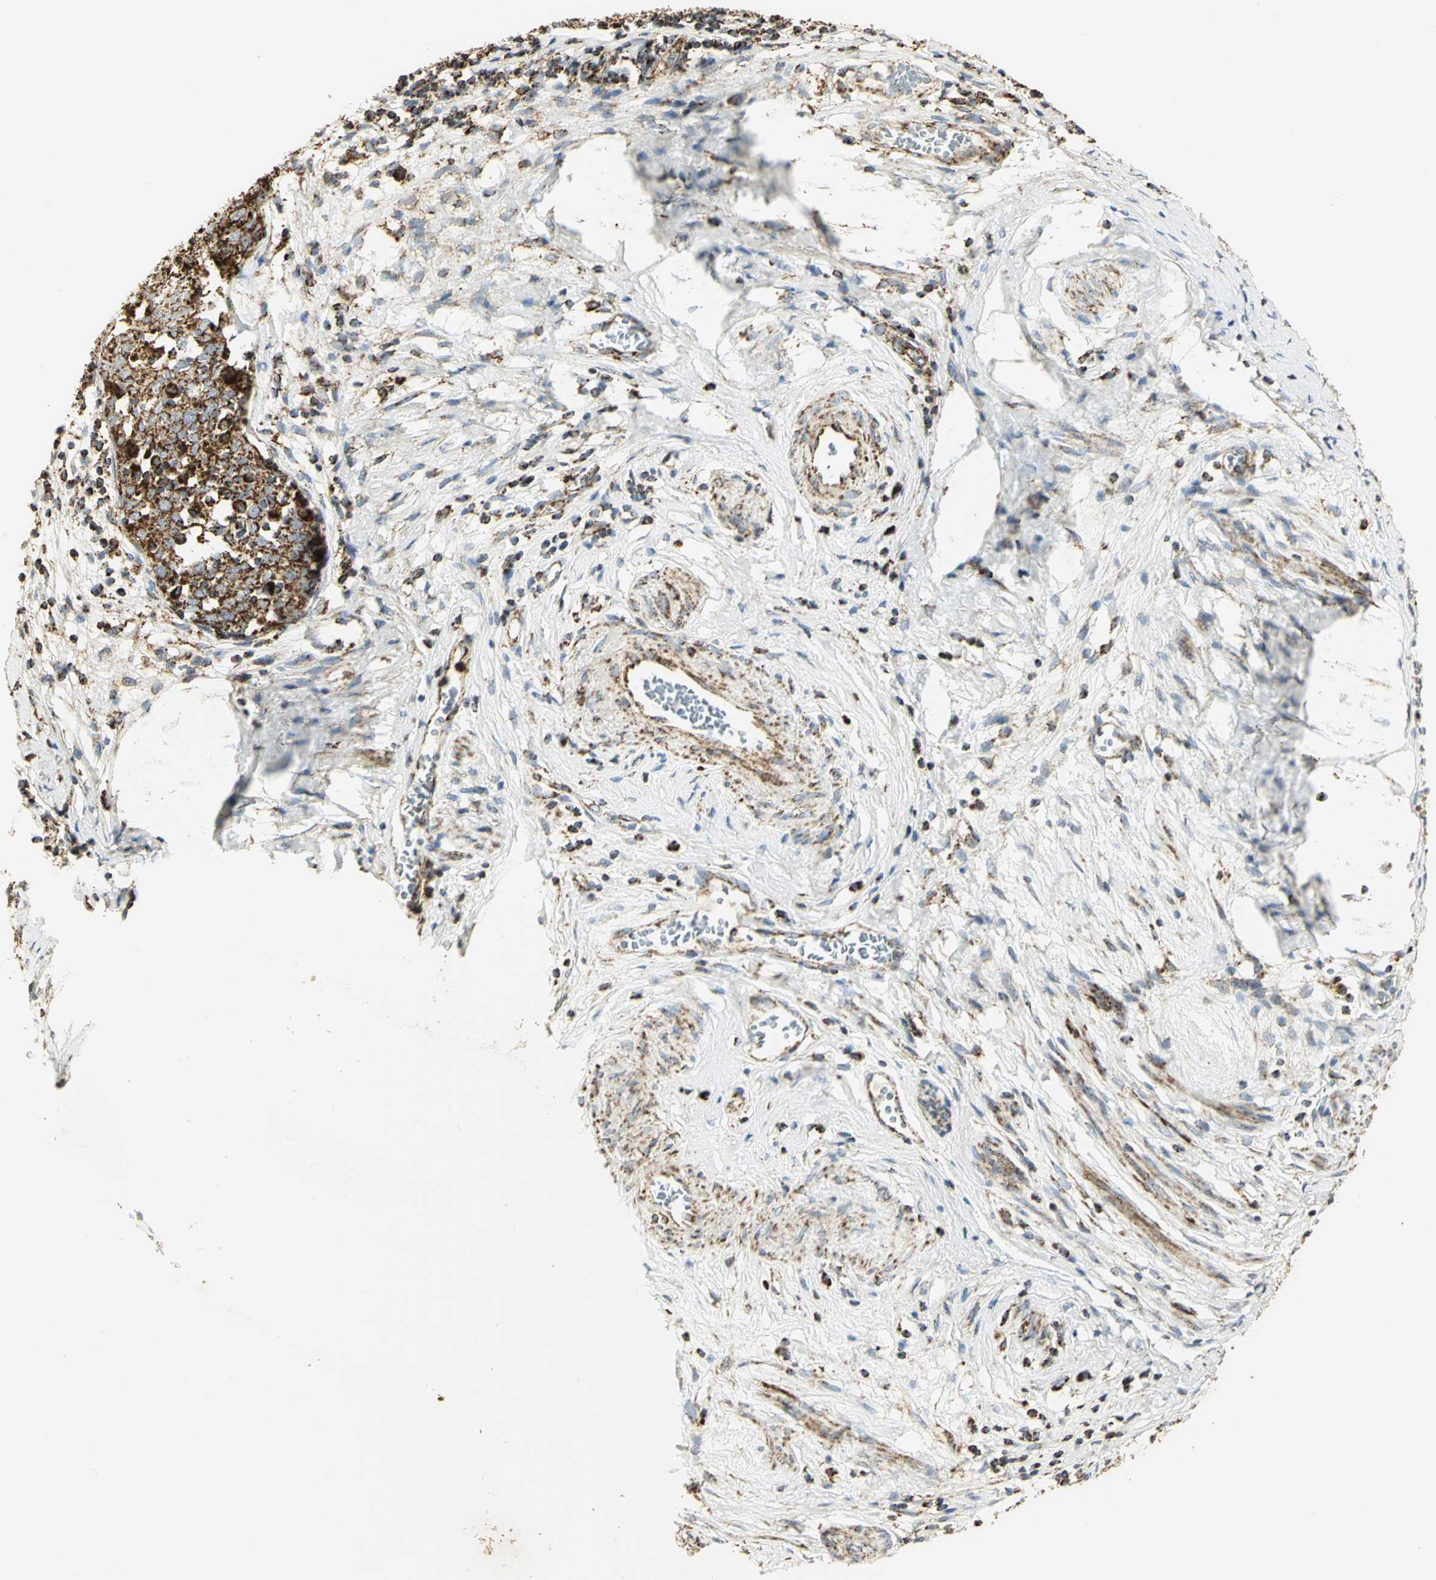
{"staining": {"intensity": "strong", "quantity": ">75%", "location": "cytoplasmic/membranous"}, "tissue": "cervical cancer", "cell_type": "Tumor cells", "image_type": "cancer", "snomed": [{"axis": "morphology", "description": "Normal tissue, NOS"}, {"axis": "morphology", "description": "Squamous cell carcinoma, NOS"}, {"axis": "topography", "description": "Cervix"}], "caption": "Strong cytoplasmic/membranous expression for a protein is identified in approximately >75% of tumor cells of squamous cell carcinoma (cervical) using immunohistochemistry.", "gene": "VDAC1", "patient": {"sex": "female", "age": 67}}